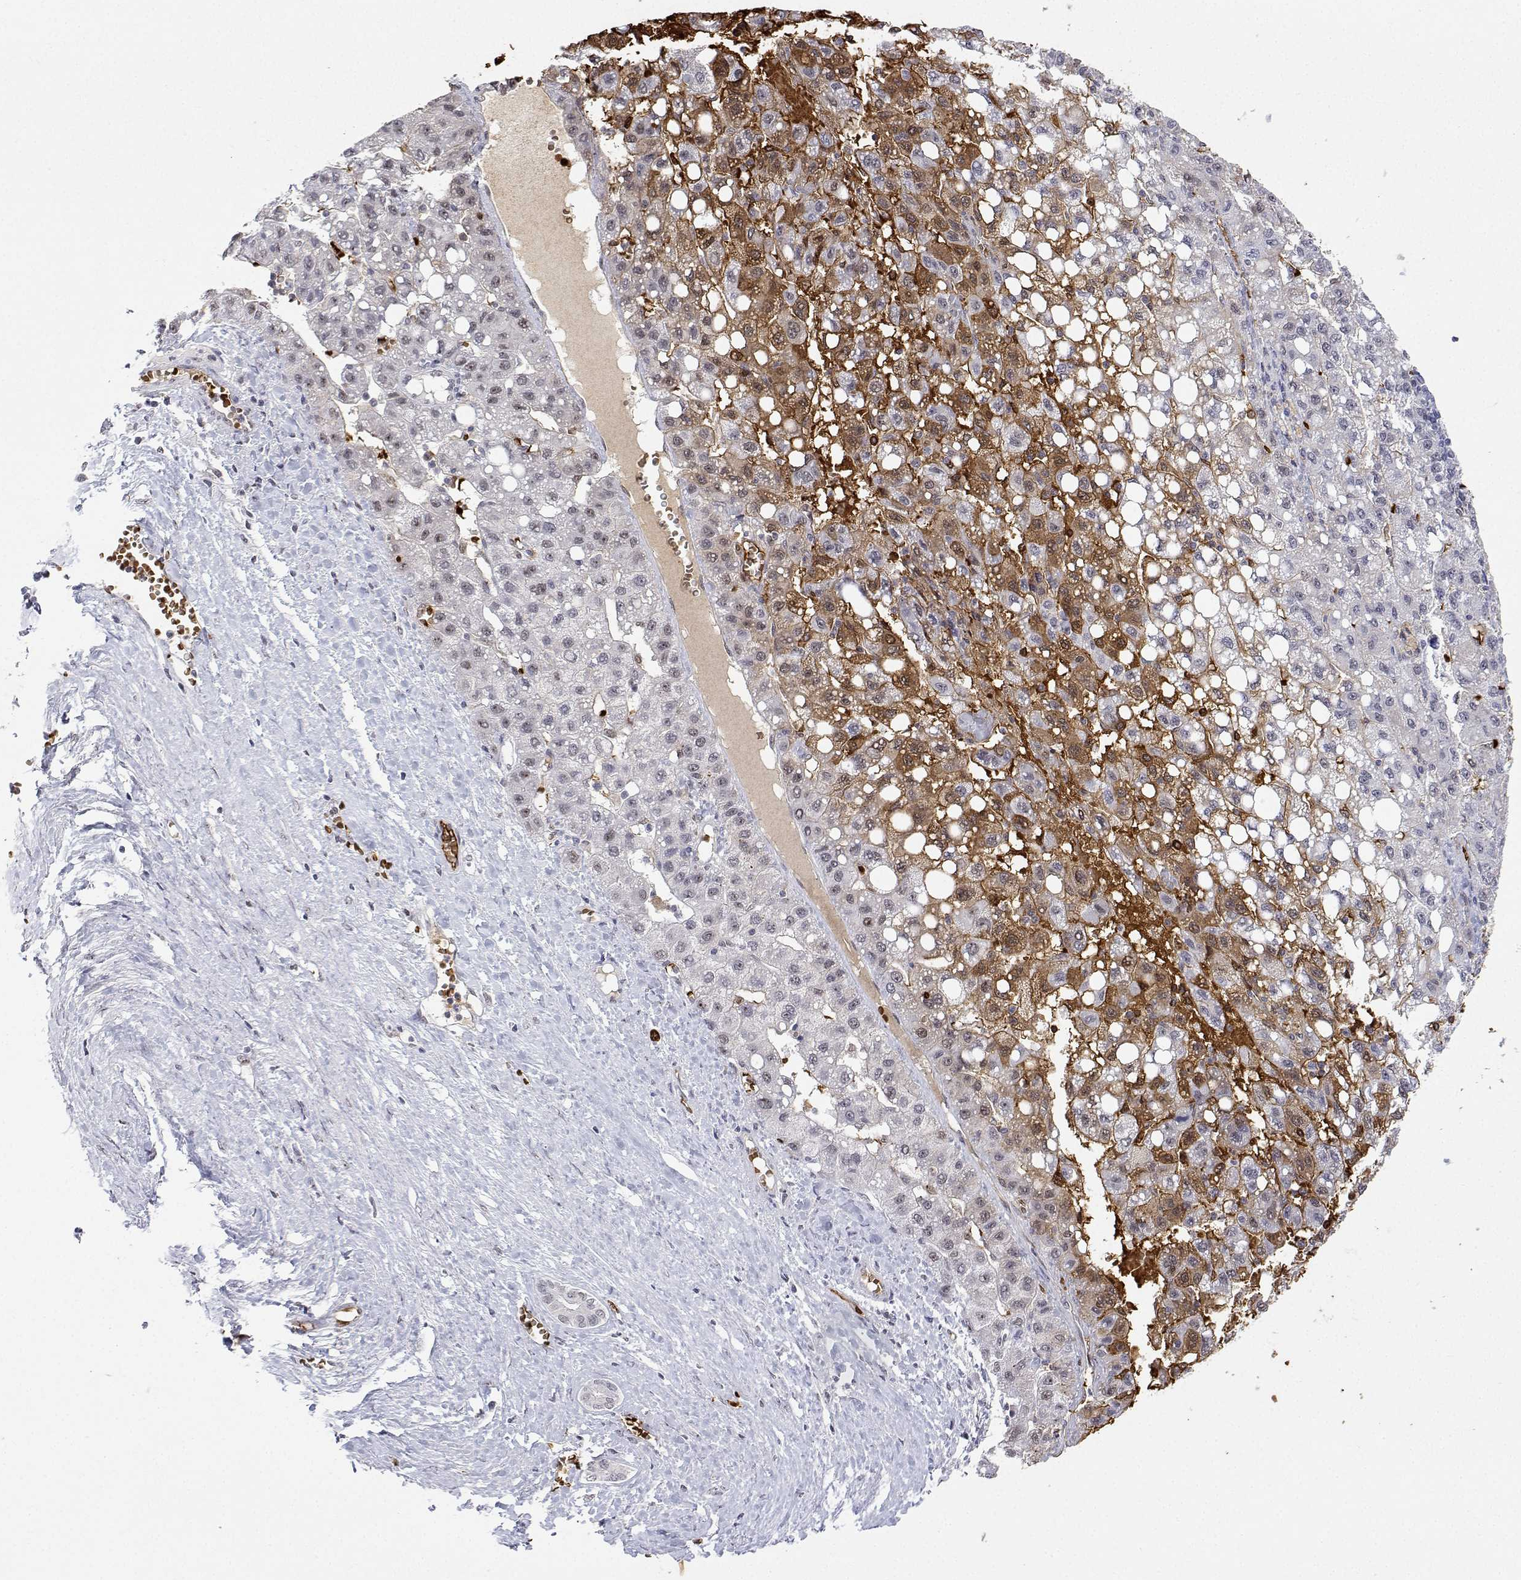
{"staining": {"intensity": "moderate", "quantity": "<25%", "location": "cytoplasmic/membranous,nuclear"}, "tissue": "liver cancer", "cell_type": "Tumor cells", "image_type": "cancer", "snomed": [{"axis": "morphology", "description": "Carcinoma, Hepatocellular, NOS"}, {"axis": "topography", "description": "Liver"}], "caption": "The photomicrograph shows staining of liver cancer (hepatocellular carcinoma), revealing moderate cytoplasmic/membranous and nuclear protein positivity (brown color) within tumor cells.", "gene": "ADAR", "patient": {"sex": "female", "age": 82}}